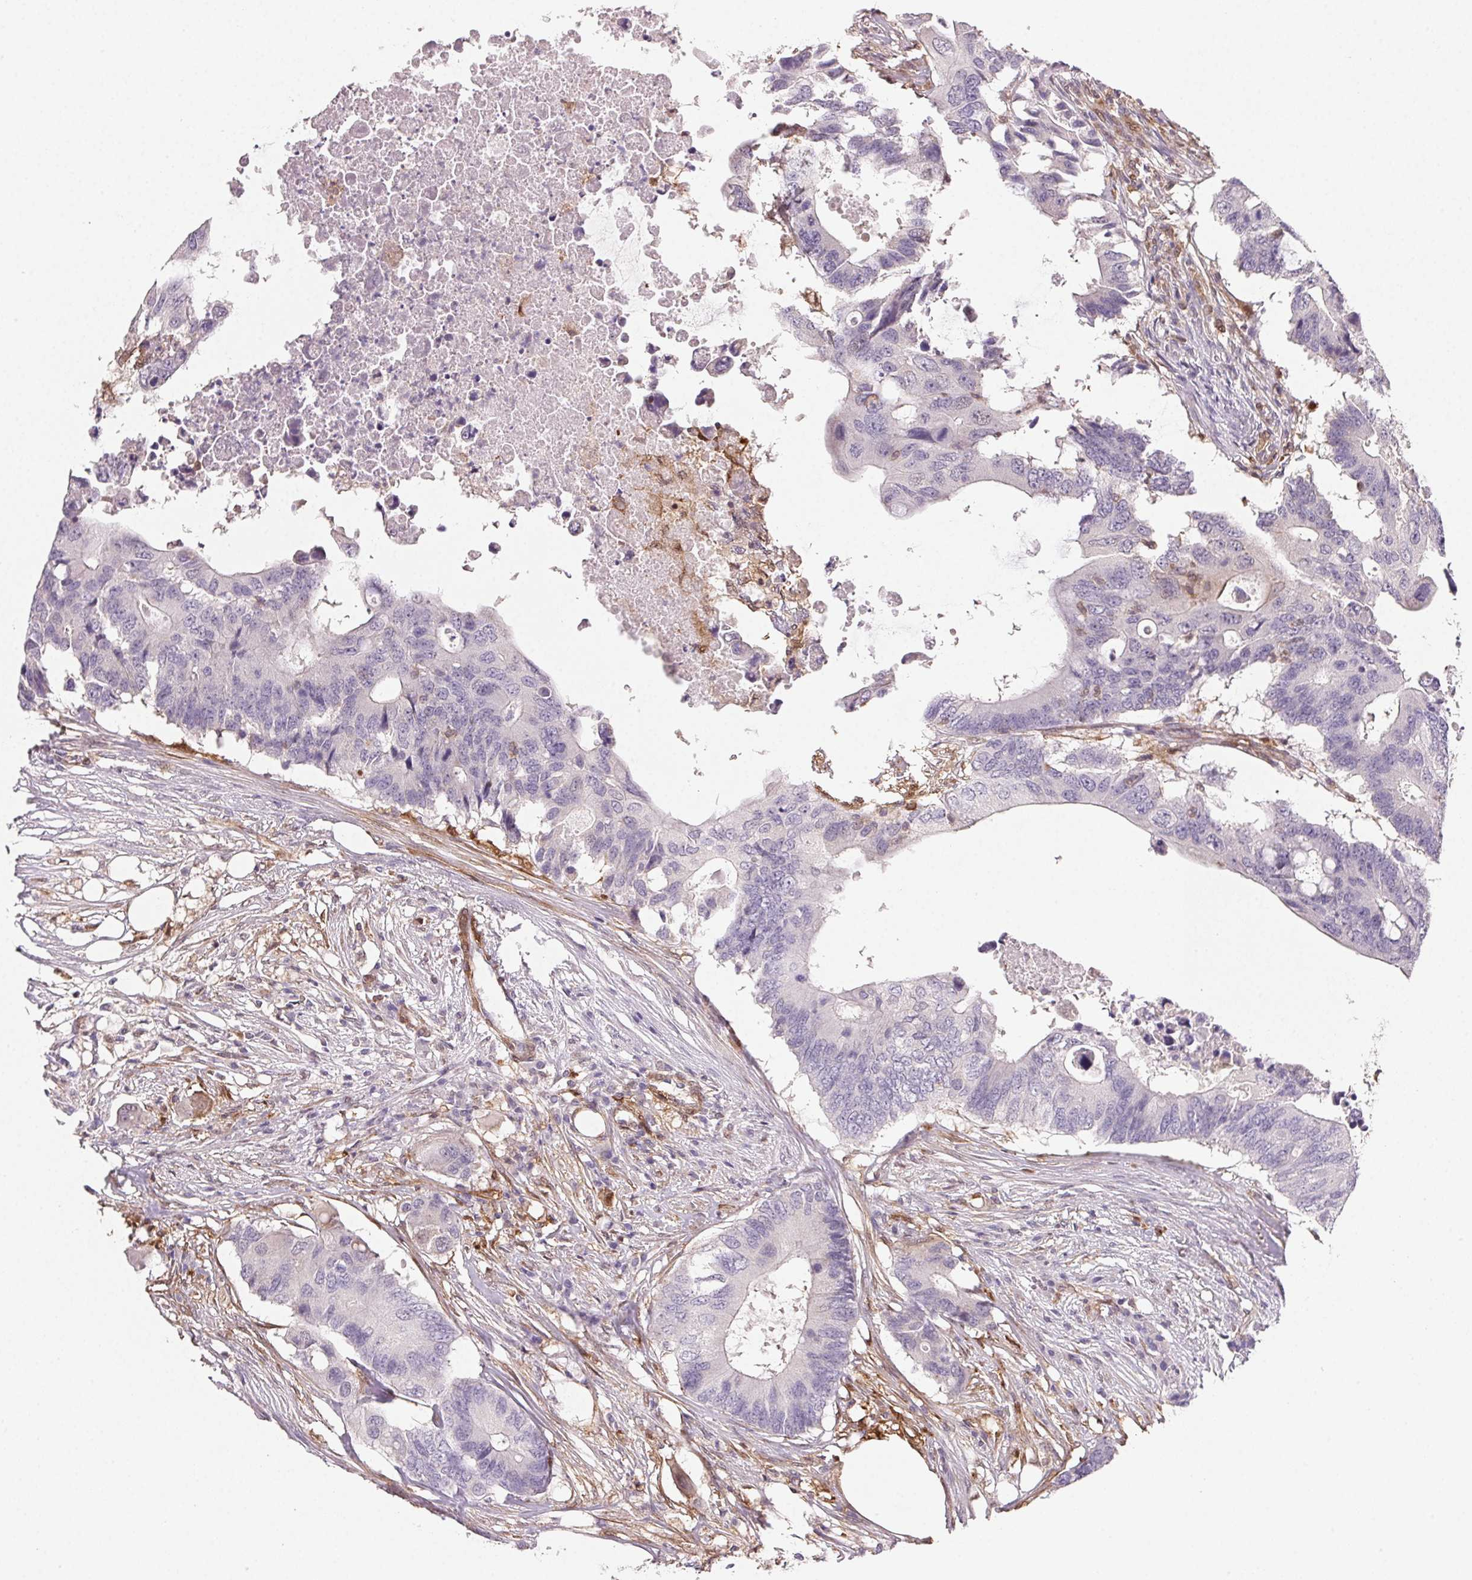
{"staining": {"intensity": "negative", "quantity": "none", "location": "none"}, "tissue": "colorectal cancer", "cell_type": "Tumor cells", "image_type": "cancer", "snomed": [{"axis": "morphology", "description": "Adenocarcinoma, NOS"}, {"axis": "topography", "description": "Colon"}], "caption": "DAB immunohistochemical staining of colorectal cancer reveals no significant expression in tumor cells.", "gene": "GBP1", "patient": {"sex": "male", "age": 71}}